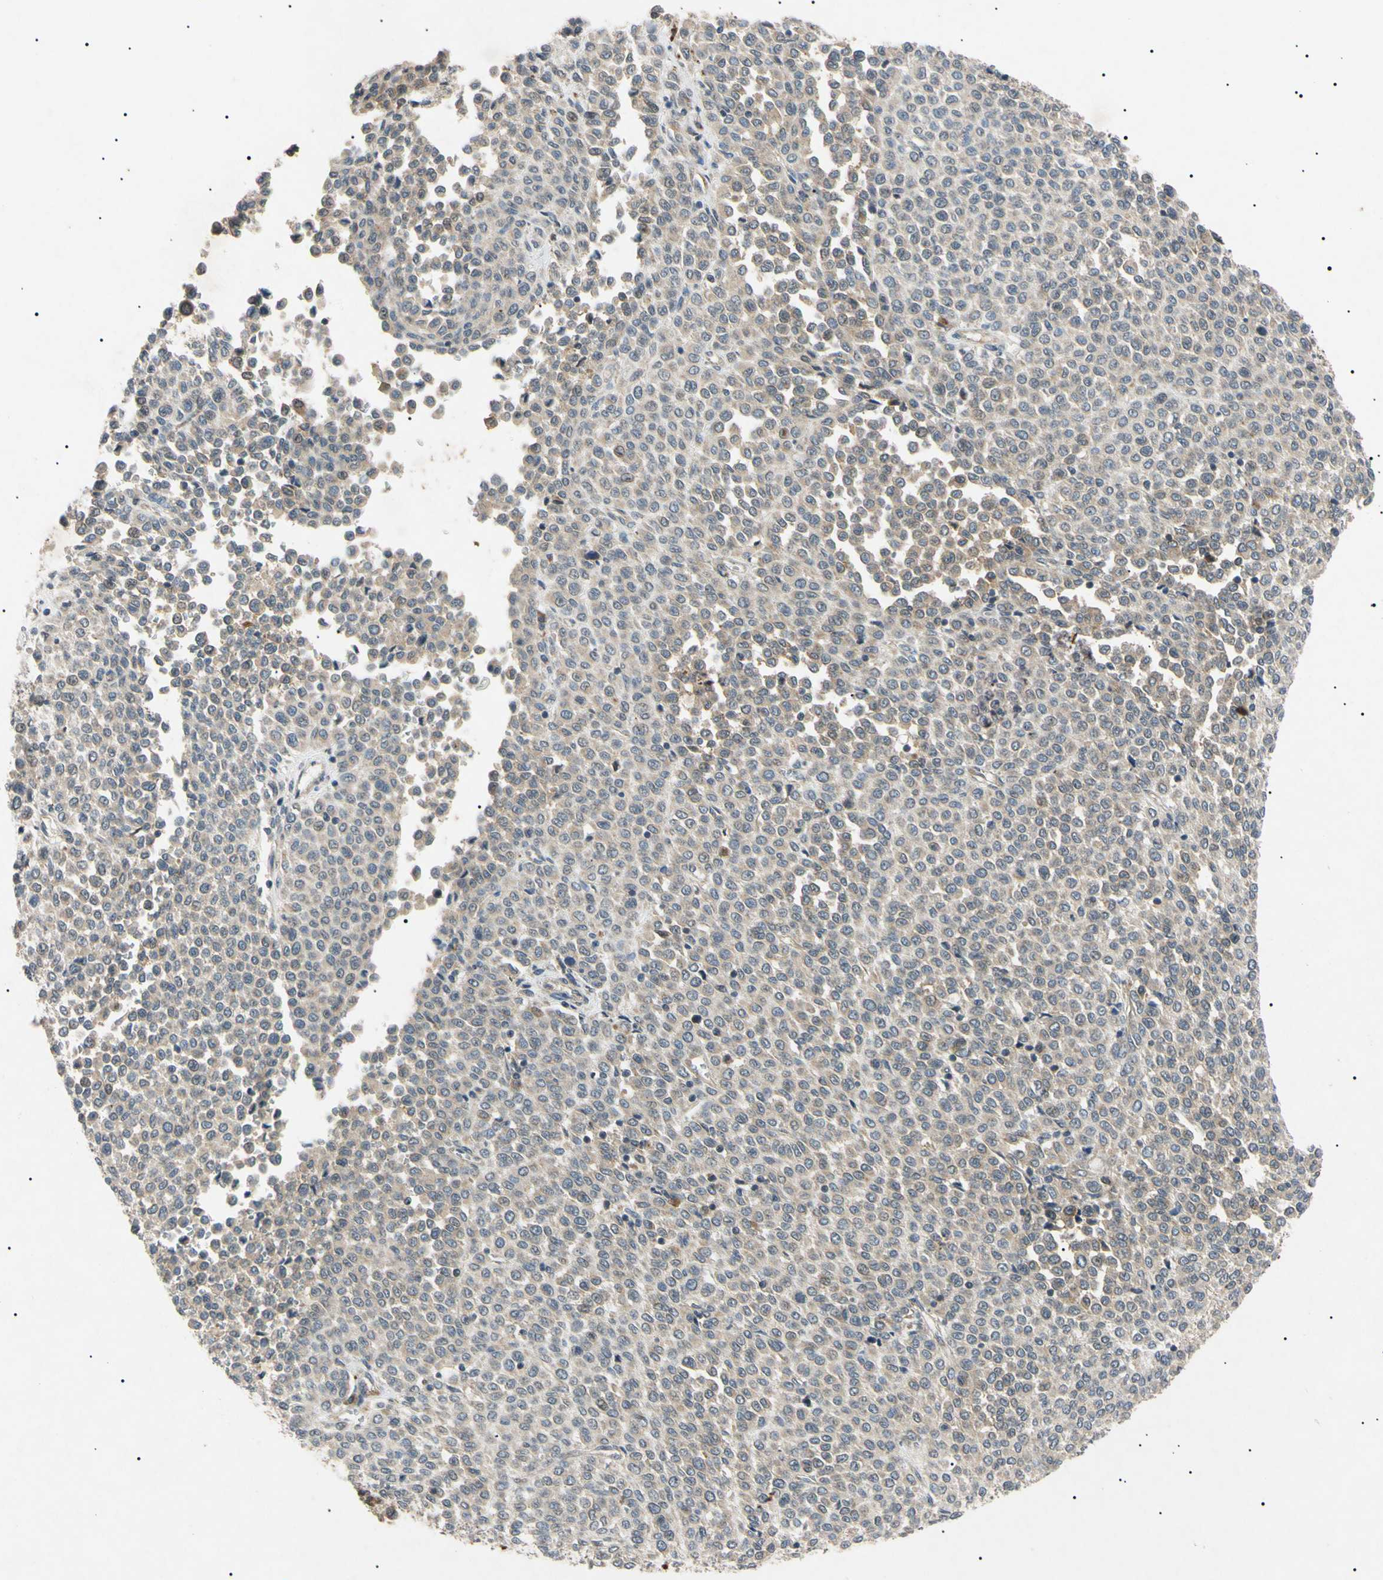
{"staining": {"intensity": "weak", "quantity": ">75%", "location": "cytoplasmic/membranous"}, "tissue": "melanoma", "cell_type": "Tumor cells", "image_type": "cancer", "snomed": [{"axis": "morphology", "description": "Malignant melanoma, Metastatic site"}, {"axis": "topography", "description": "Pancreas"}], "caption": "Immunohistochemical staining of malignant melanoma (metastatic site) displays low levels of weak cytoplasmic/membranous expression in approximately >75% of tumor cells.", "gene": "TUBB4A", "patient": {"sex": "female", "age": 30}}